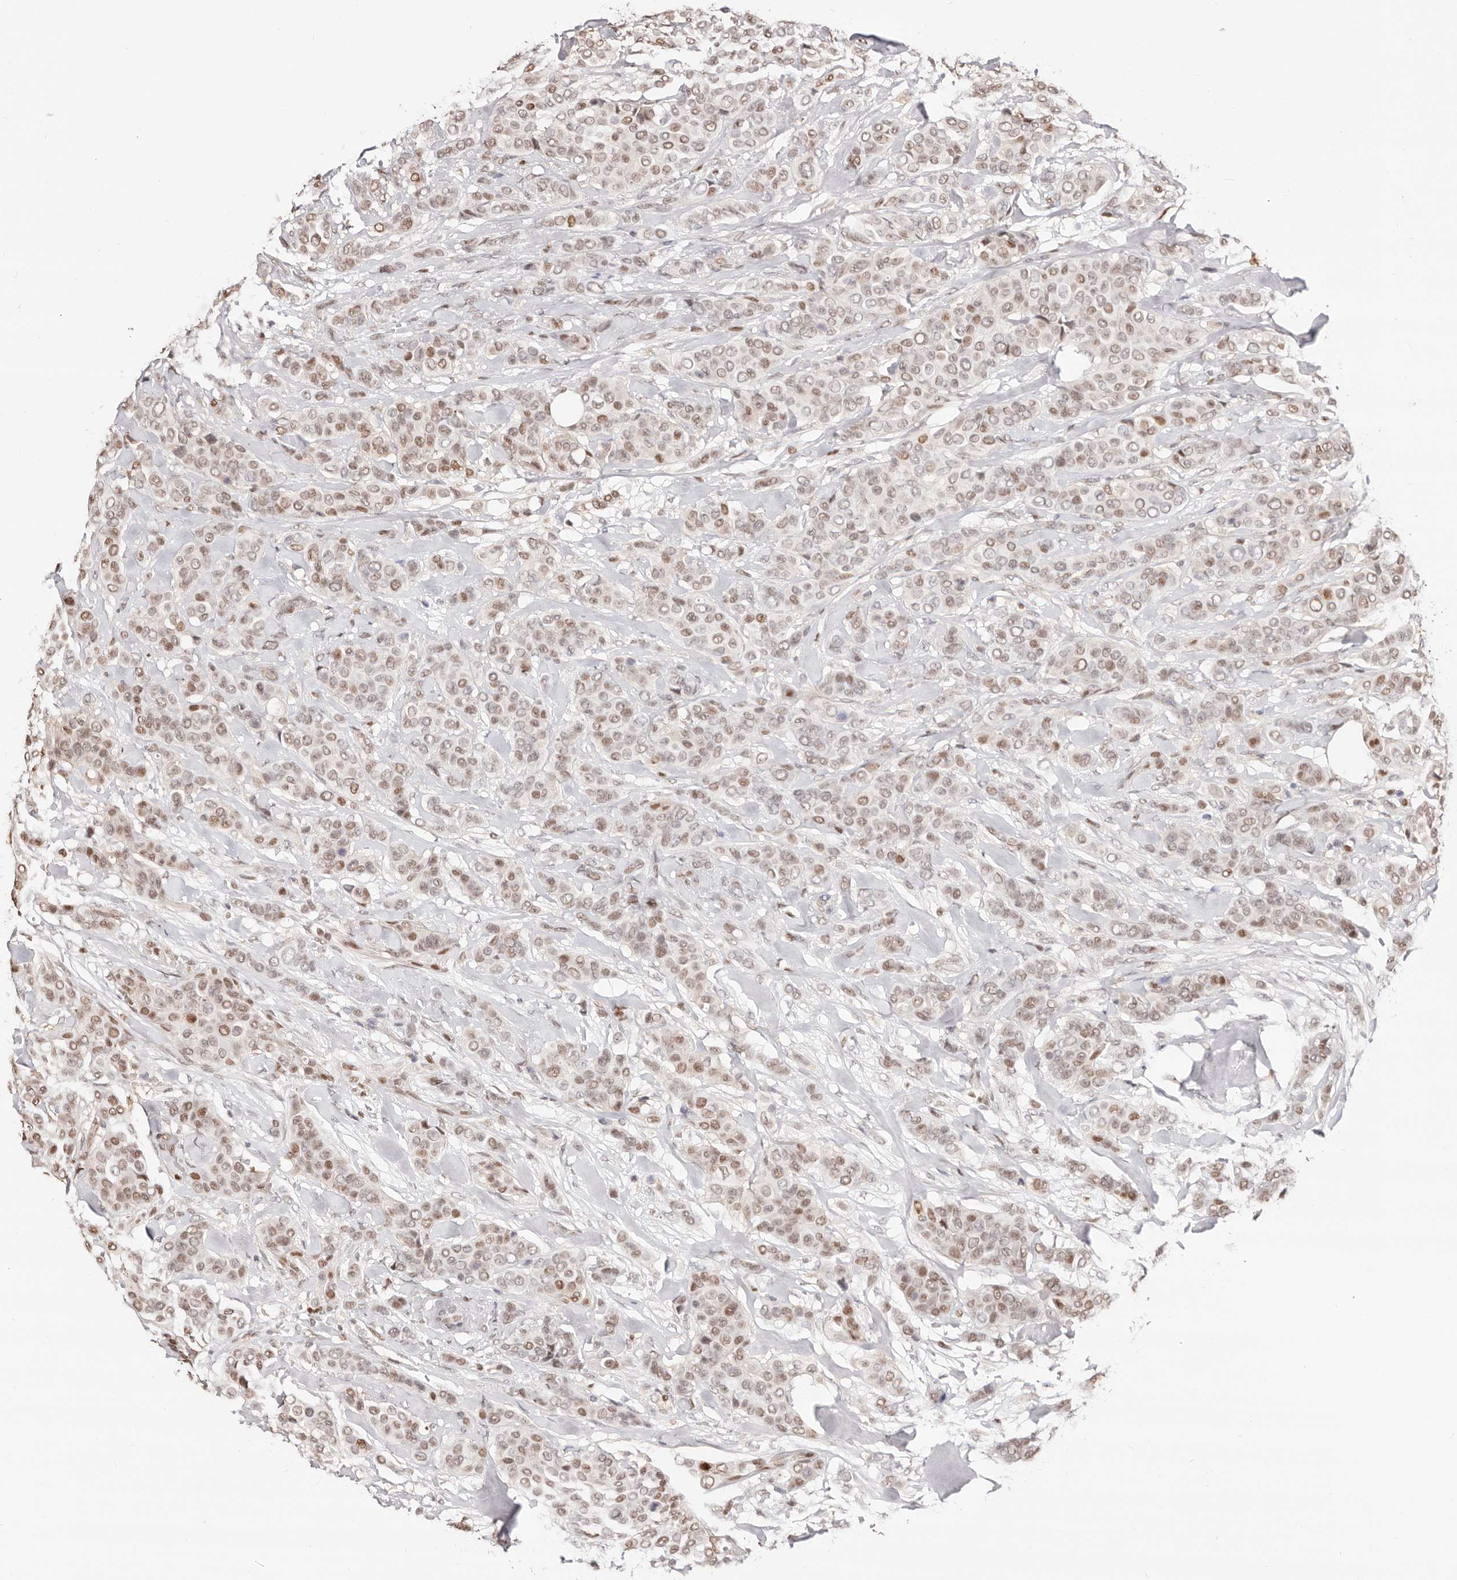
{"staining": {"intensity": "weak", "quantity": ">75%", "location": "nuclear"}, "tissue": "breast cancer", "cell_type": "Tumor cells", "image_type": "cancer", "snomed": [{"axis": "morphology", "description": "Lobular carcinoma"}, {"axis": "topography", "description": "Breast"}], "caption": "About >75% of tumor cells in lobular carcinoma (breast) show weak nuclear protein expression as visualized by brown immunohistochemical staining.", "gene": "TKT", "patient": {"sex": "female", "age": 51}}